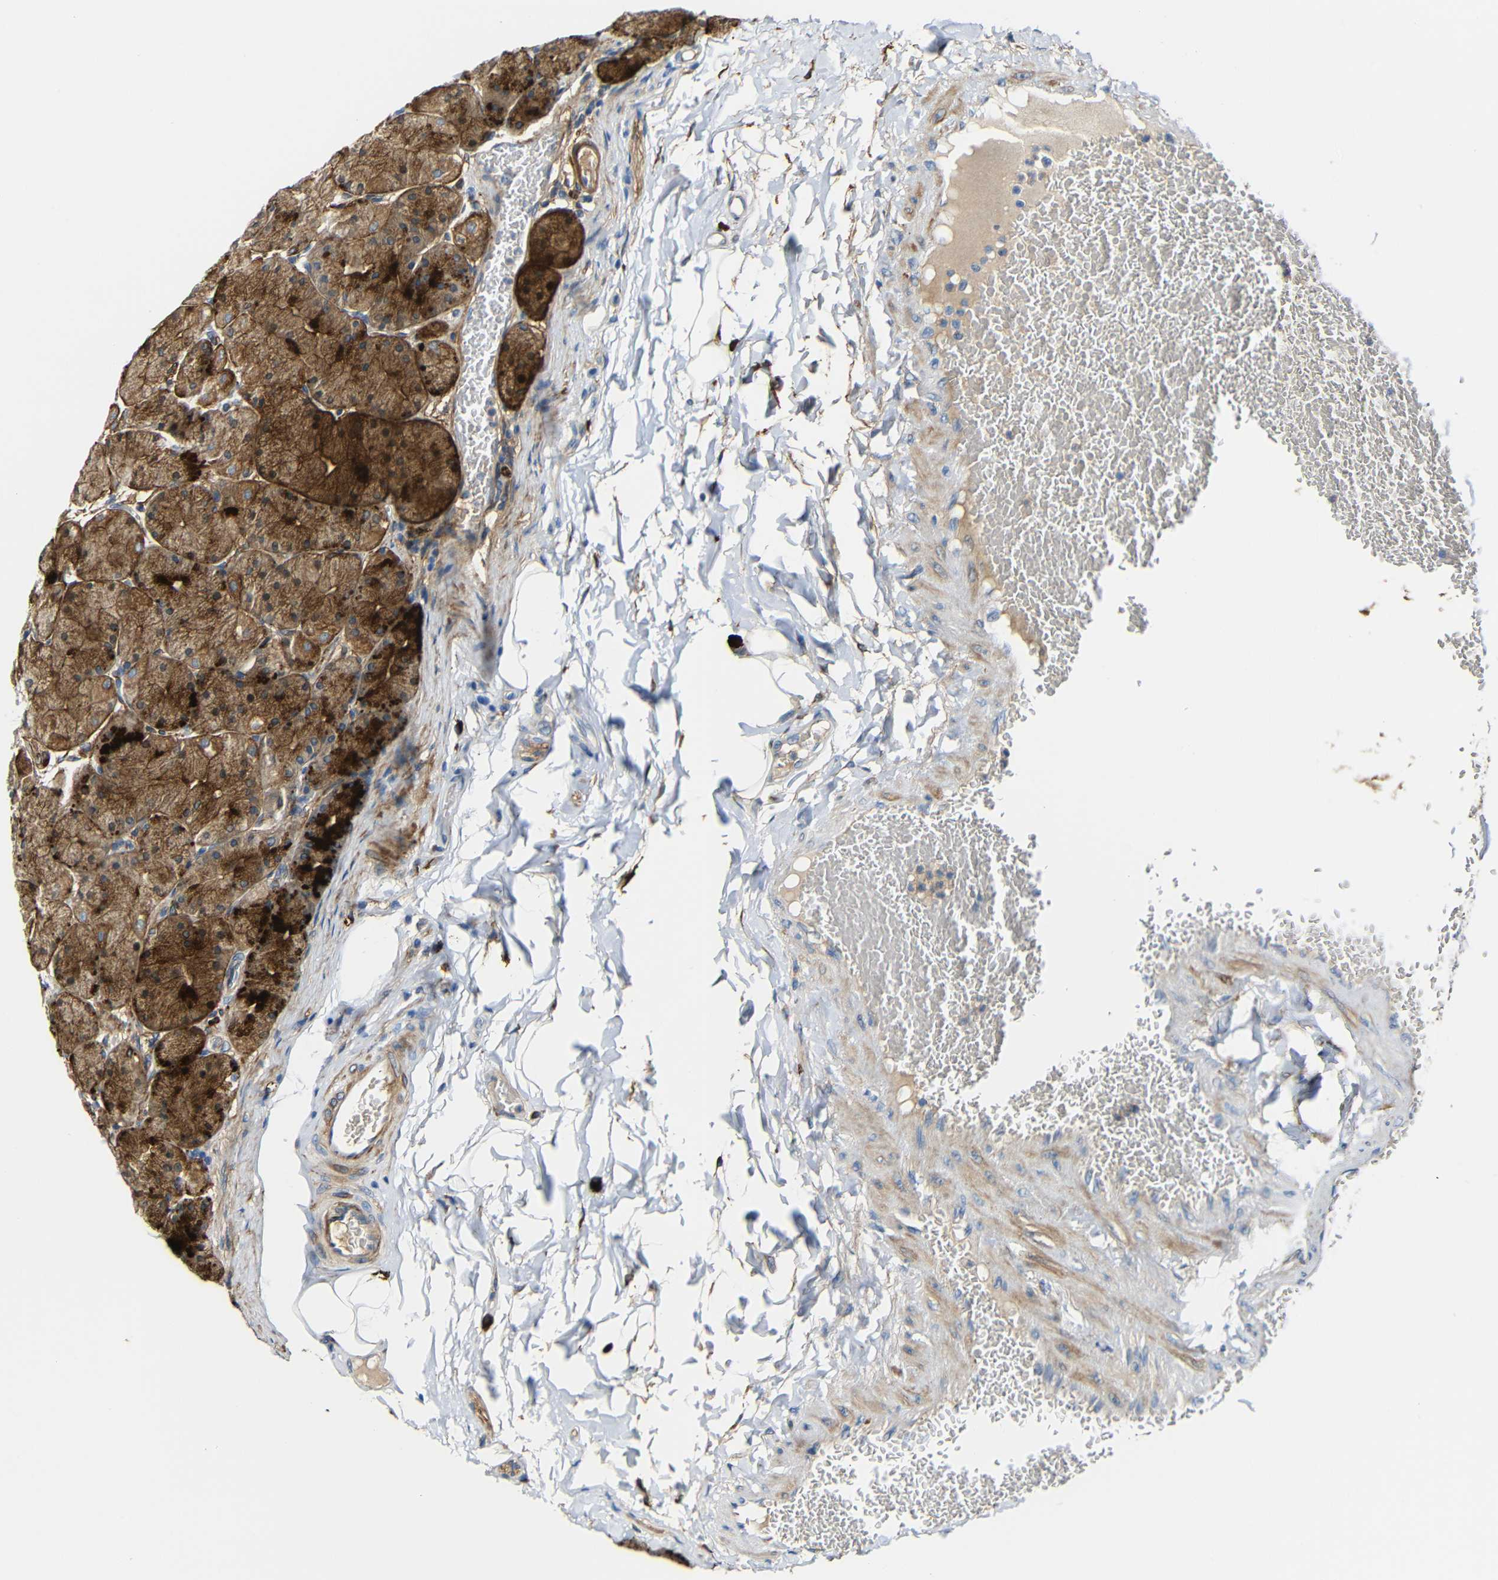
{"staining": {"intensity": "strong", "quantity": "<25%", "location": "cytoplasmic/membranous,nuclear"}, "tissue": "stomach", "cell_type": "Glandular cells", "image_type": "normal", "snomed": [{"axis": "morphology", "description": "Normal tissue, NOS"}, {"axis": "topography", "description": "Stomach, upper"}], "caption": "DAB (3,3'-diaminobenzidine) immunohistochemical staining of normal human stomach demonstrates strong cytoplasmic/membranous,nuclear protein positivity in about <25% of glandular cells.", "gene": "DCLK1", "patient": {"sex": "female", "age": 56}}